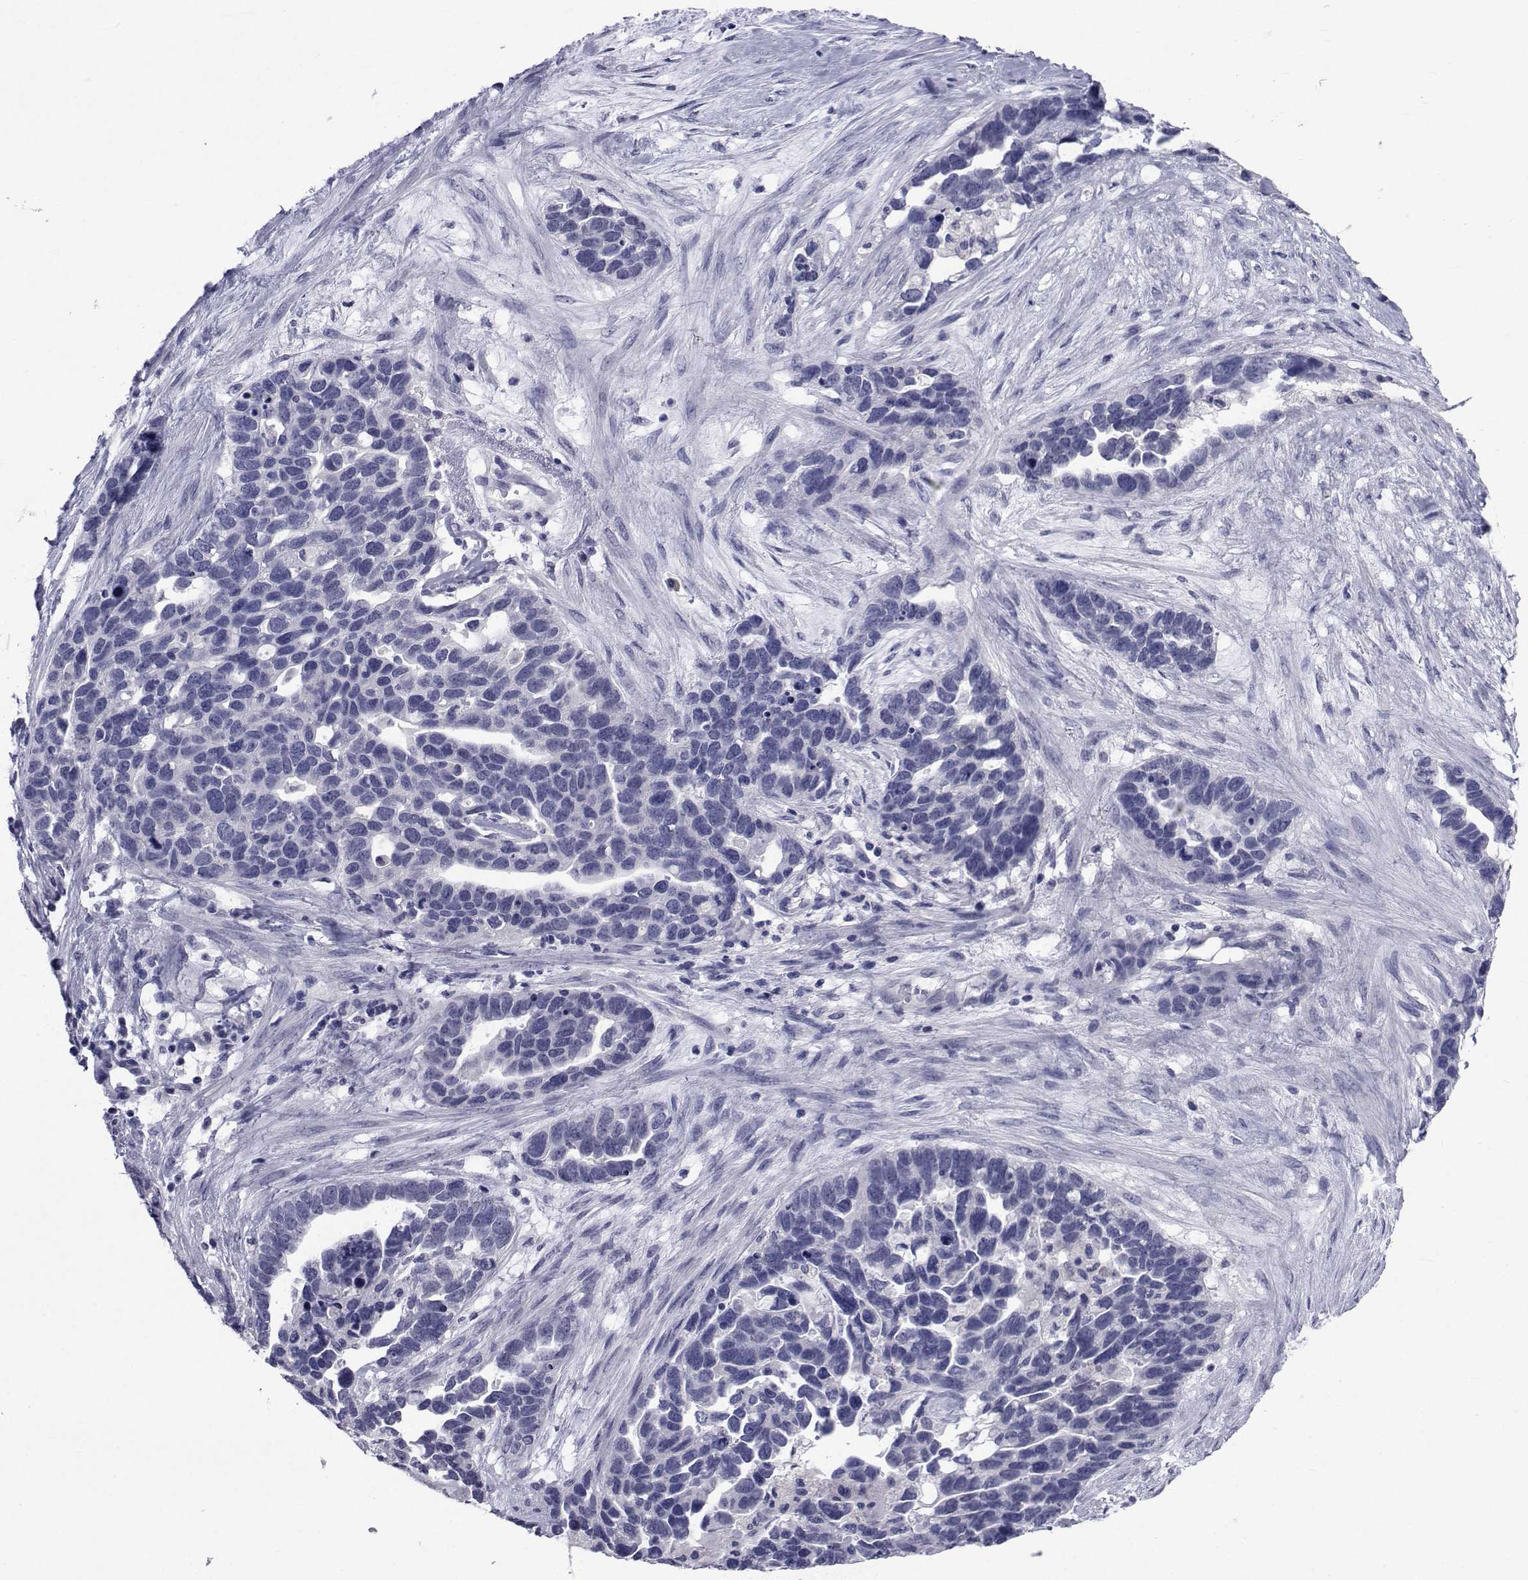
{"staining": {"intensity": "negative", "quantity": "none", "location": "none"}, "tissue": "ovarian cancer", "cell_type": "Tumor cells", "image_type": "cancer", "snomed": [{"axis": "morphology", "description": "Cystadenocarcinoma, serous, NOS"}, {"axis": "topography", "description": "Ovary"}], "caption": "IHC photomicrograph of human ovarian cancer (serous cystadenocarcinoma) stained for a protein (brown), which demonstrates no staining in tumor cells.", "gene": "SEMA5B", "patient": {"sex": "female", "age": 54}}